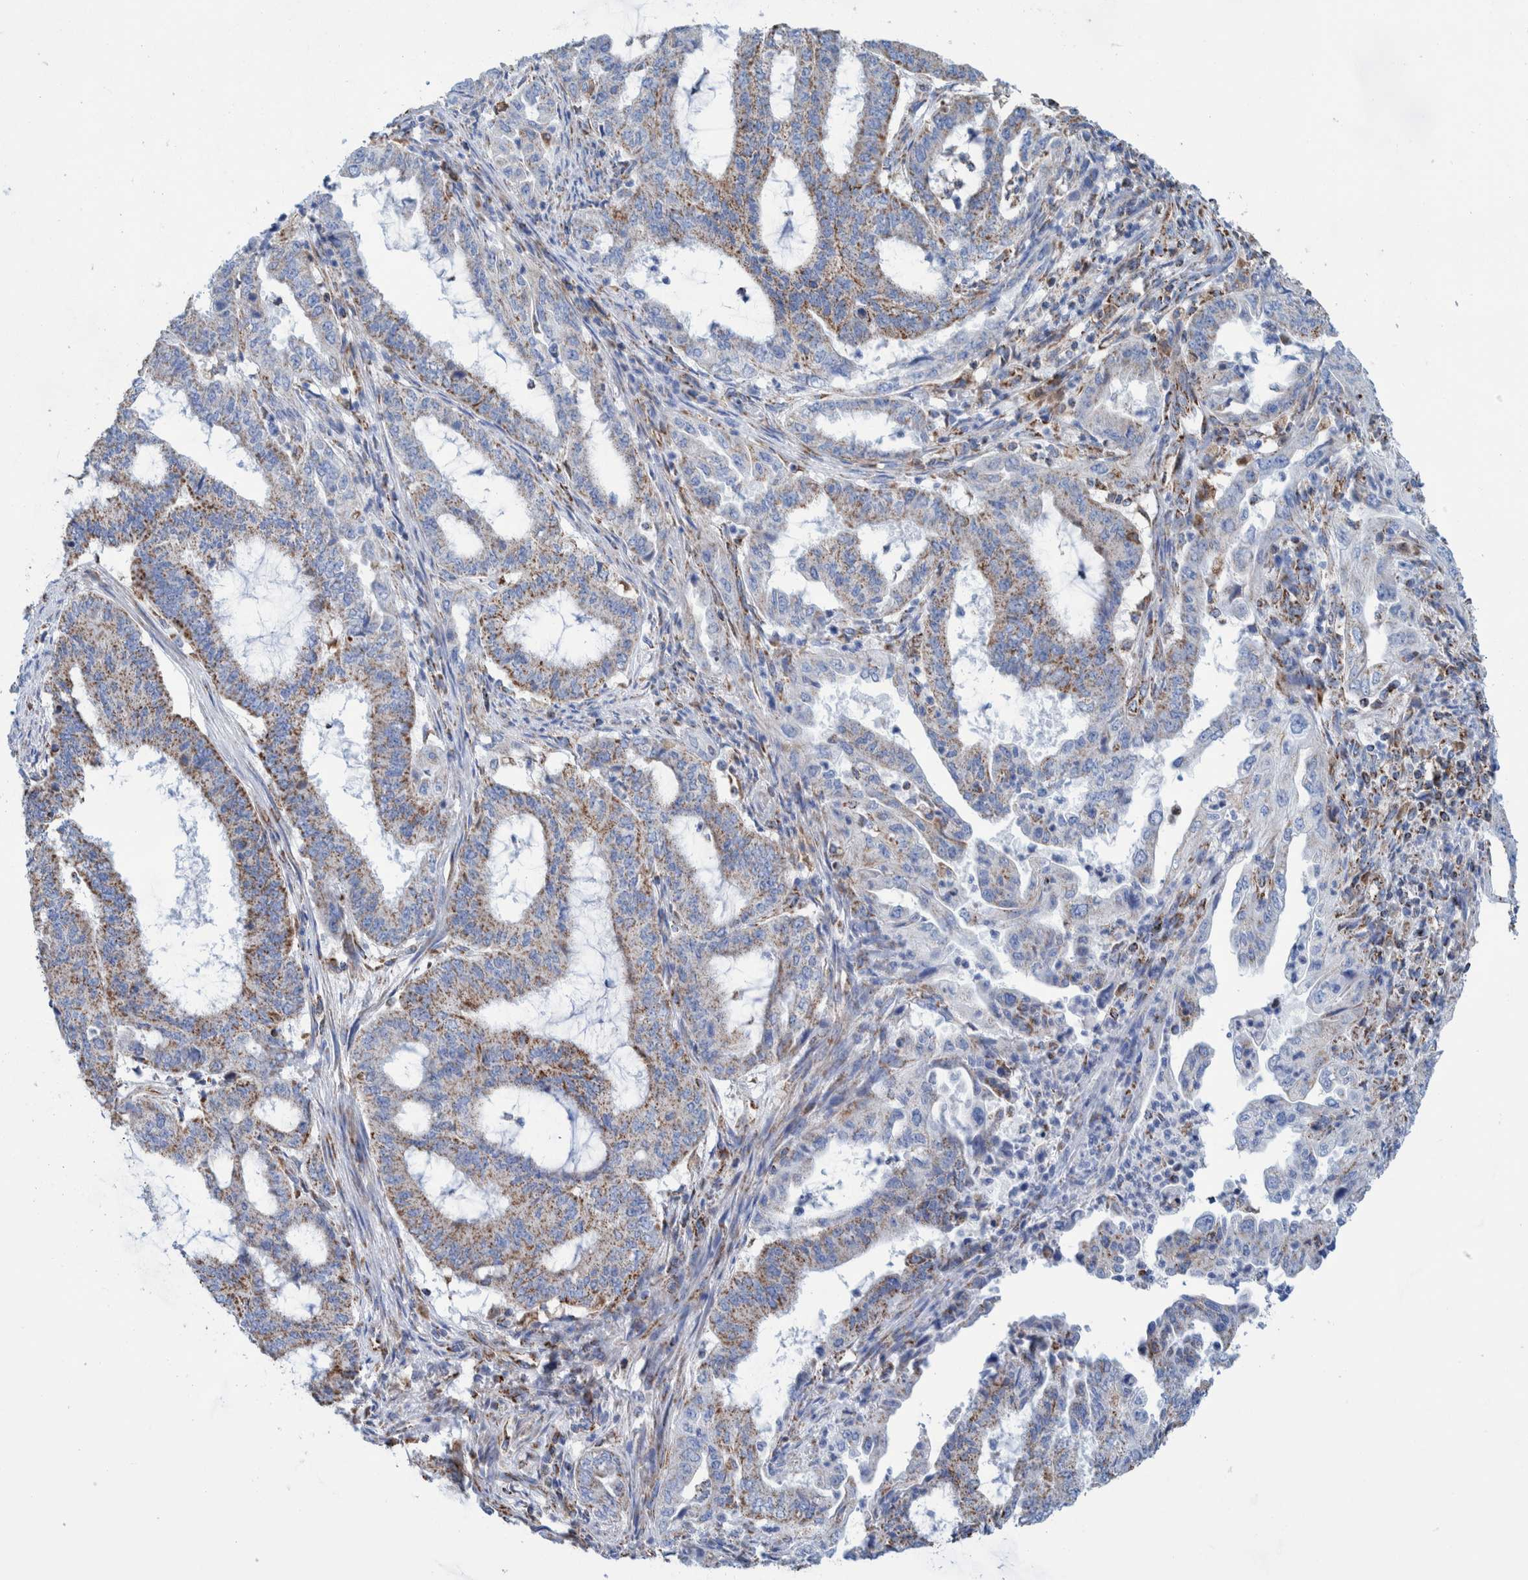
{"staining": {"intensity": "moderate", "quantity": ">75%", "location": "cytoplasmic/membranous"}, "tissue": "endometrial cancer", "cell_type": "Tumor cells", "image_type": "cancer", "snomed": [{"axis": "morphology", "description": "Adenocarcinoma, NOS"}, {"axis": "topography", "description": "Endometrium"}], "caption": "Tumor cells exhibit medium levels of moderate cytoplasmic/membranous expression in approximately >75% of cells in adenocarcinoma (endometrial).", "gene": "DECR1", "patient": {"sex": "female", "age": 51}}